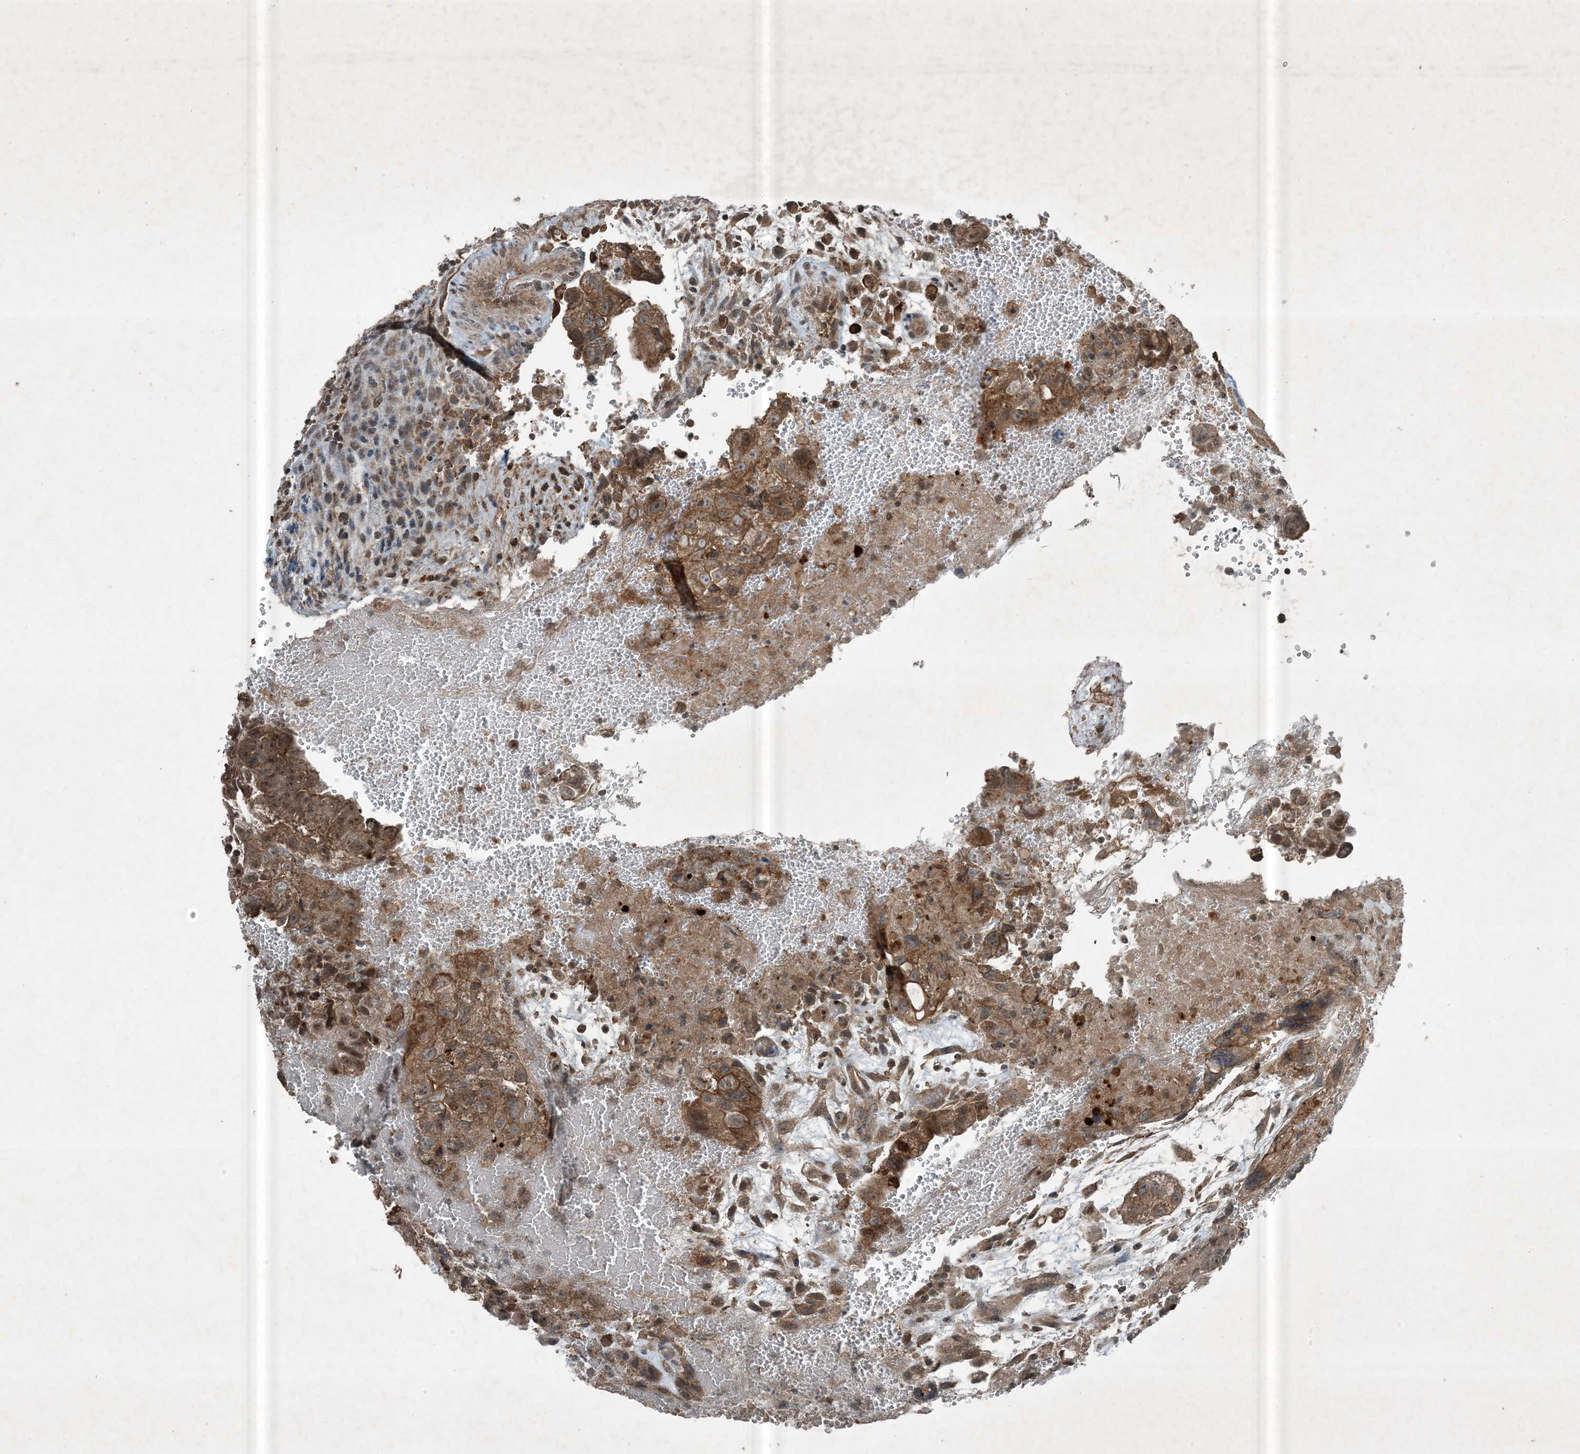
{"staining": {"intensity": "moderate", "quantity": ">75%", "location": "cytoplasmic/membranous"}, "tissue": "testis cancer", "cell_type": "Tumor cells", "image_type": "cancer", "snomed": [{"axis": "morphology", "description": "Carcinoma, Embryonal, NOS"}, {"axis": "topography", "description": "Testis"}], "caption": "Tumor cells show moderate cytoplasmic/membranous positivity in about >75% of cells in embryonal carcinoma (testis). The staining is performed using DAB (3,3'-diaminobenzidine) brown chromogen to label protein expression. The nuclei are counter-stained blue using hematoxylin.", "gene": "MDN1", "patient": {"sex": "male", "age": 37}}